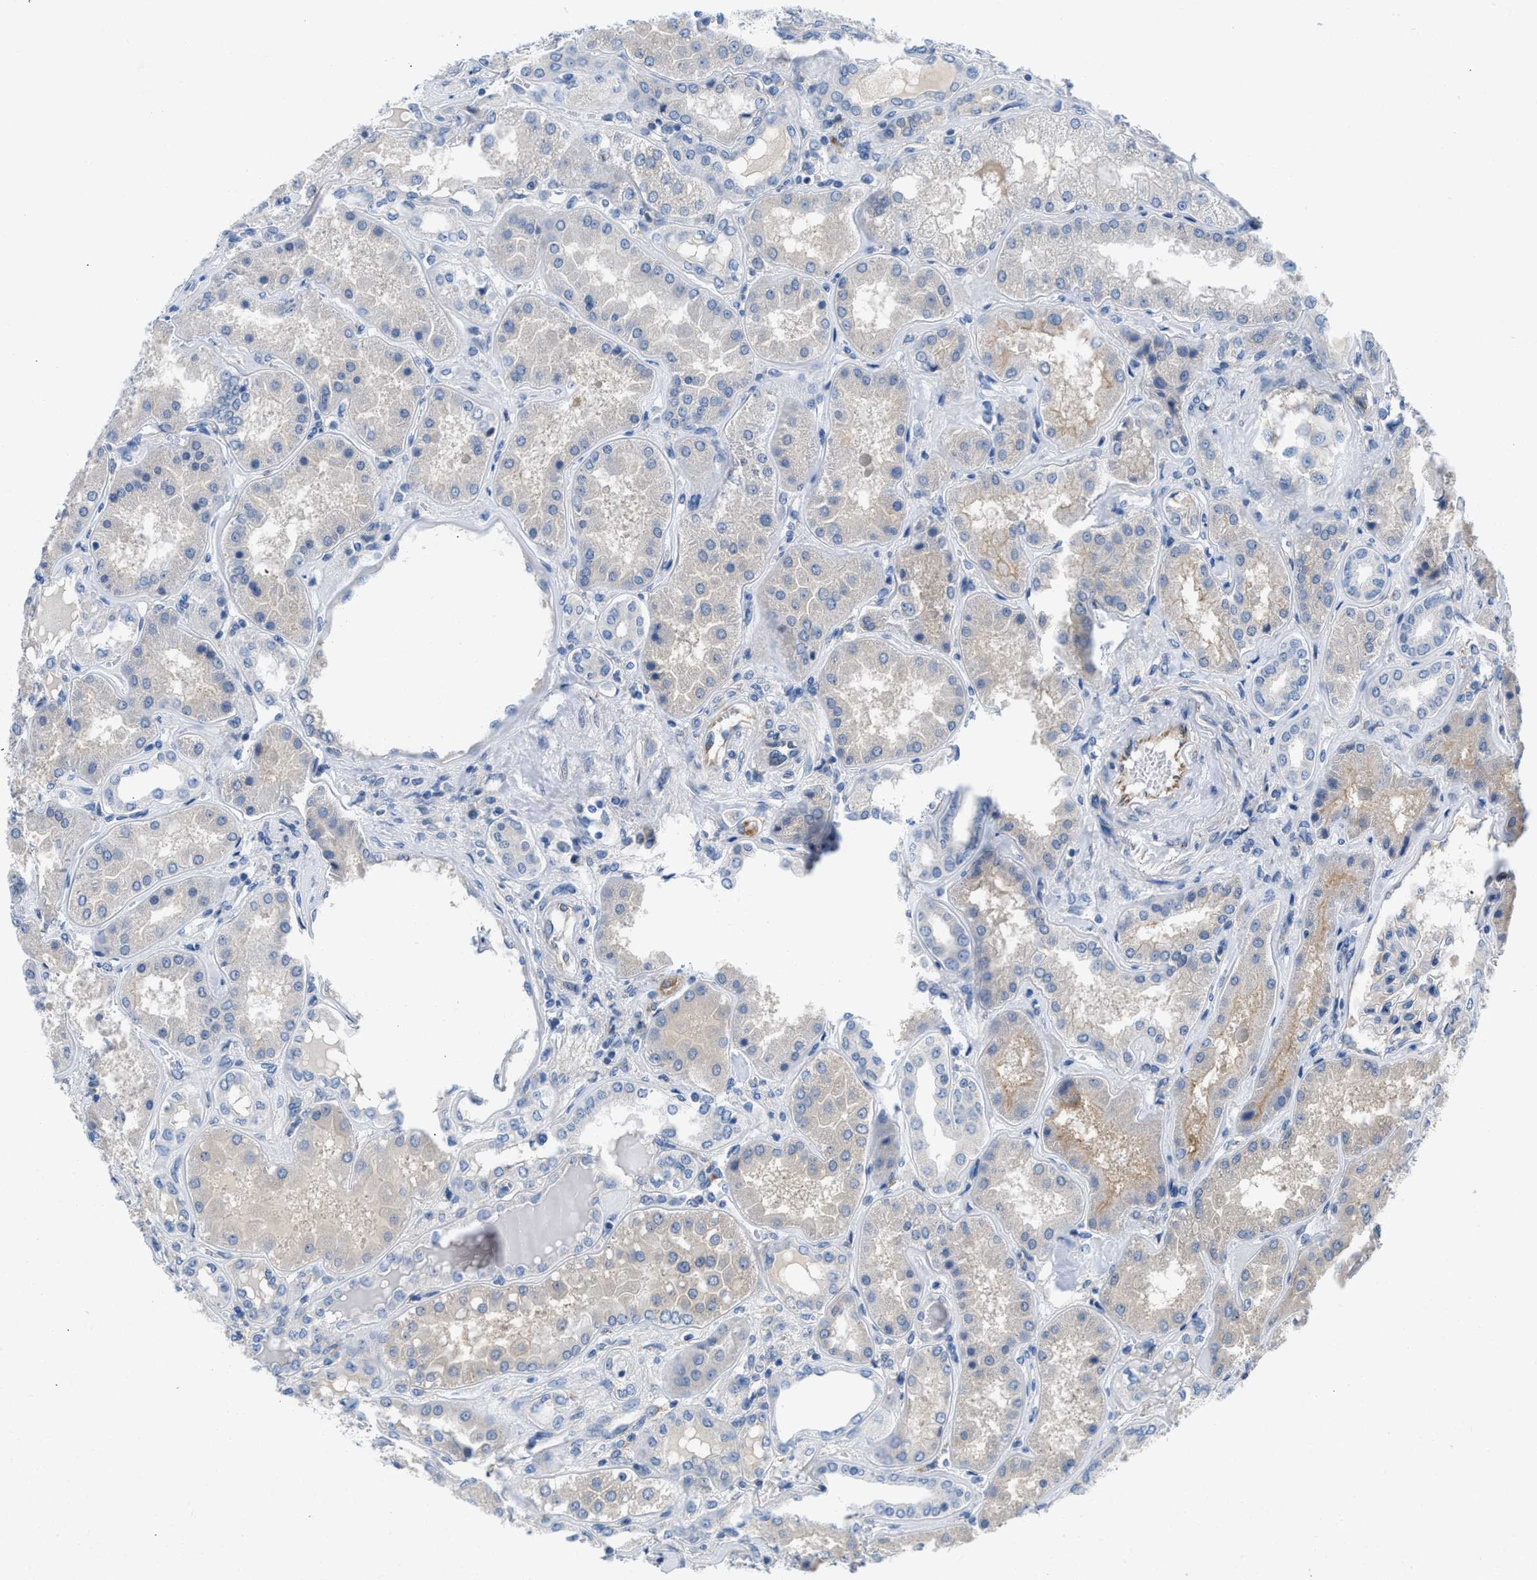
{"staining": {"intensity": "negative", "quantity": "none", "location": "none"}, "tissue": "kidney", "cell_type": "Cells in glomeruli", "image_type": "normal", "snomed": [{"axis": "morphology", "description": "Normal tissue, NOS"}, {"axis": "topography", "description": "Kidney"}], "caption": "Immunohistochemical staining of unremarkable human kidney displays no significant staining in cells in glomeruli.", "gene": "BNC2", "patient": {"sex": "female", "age": 56}}